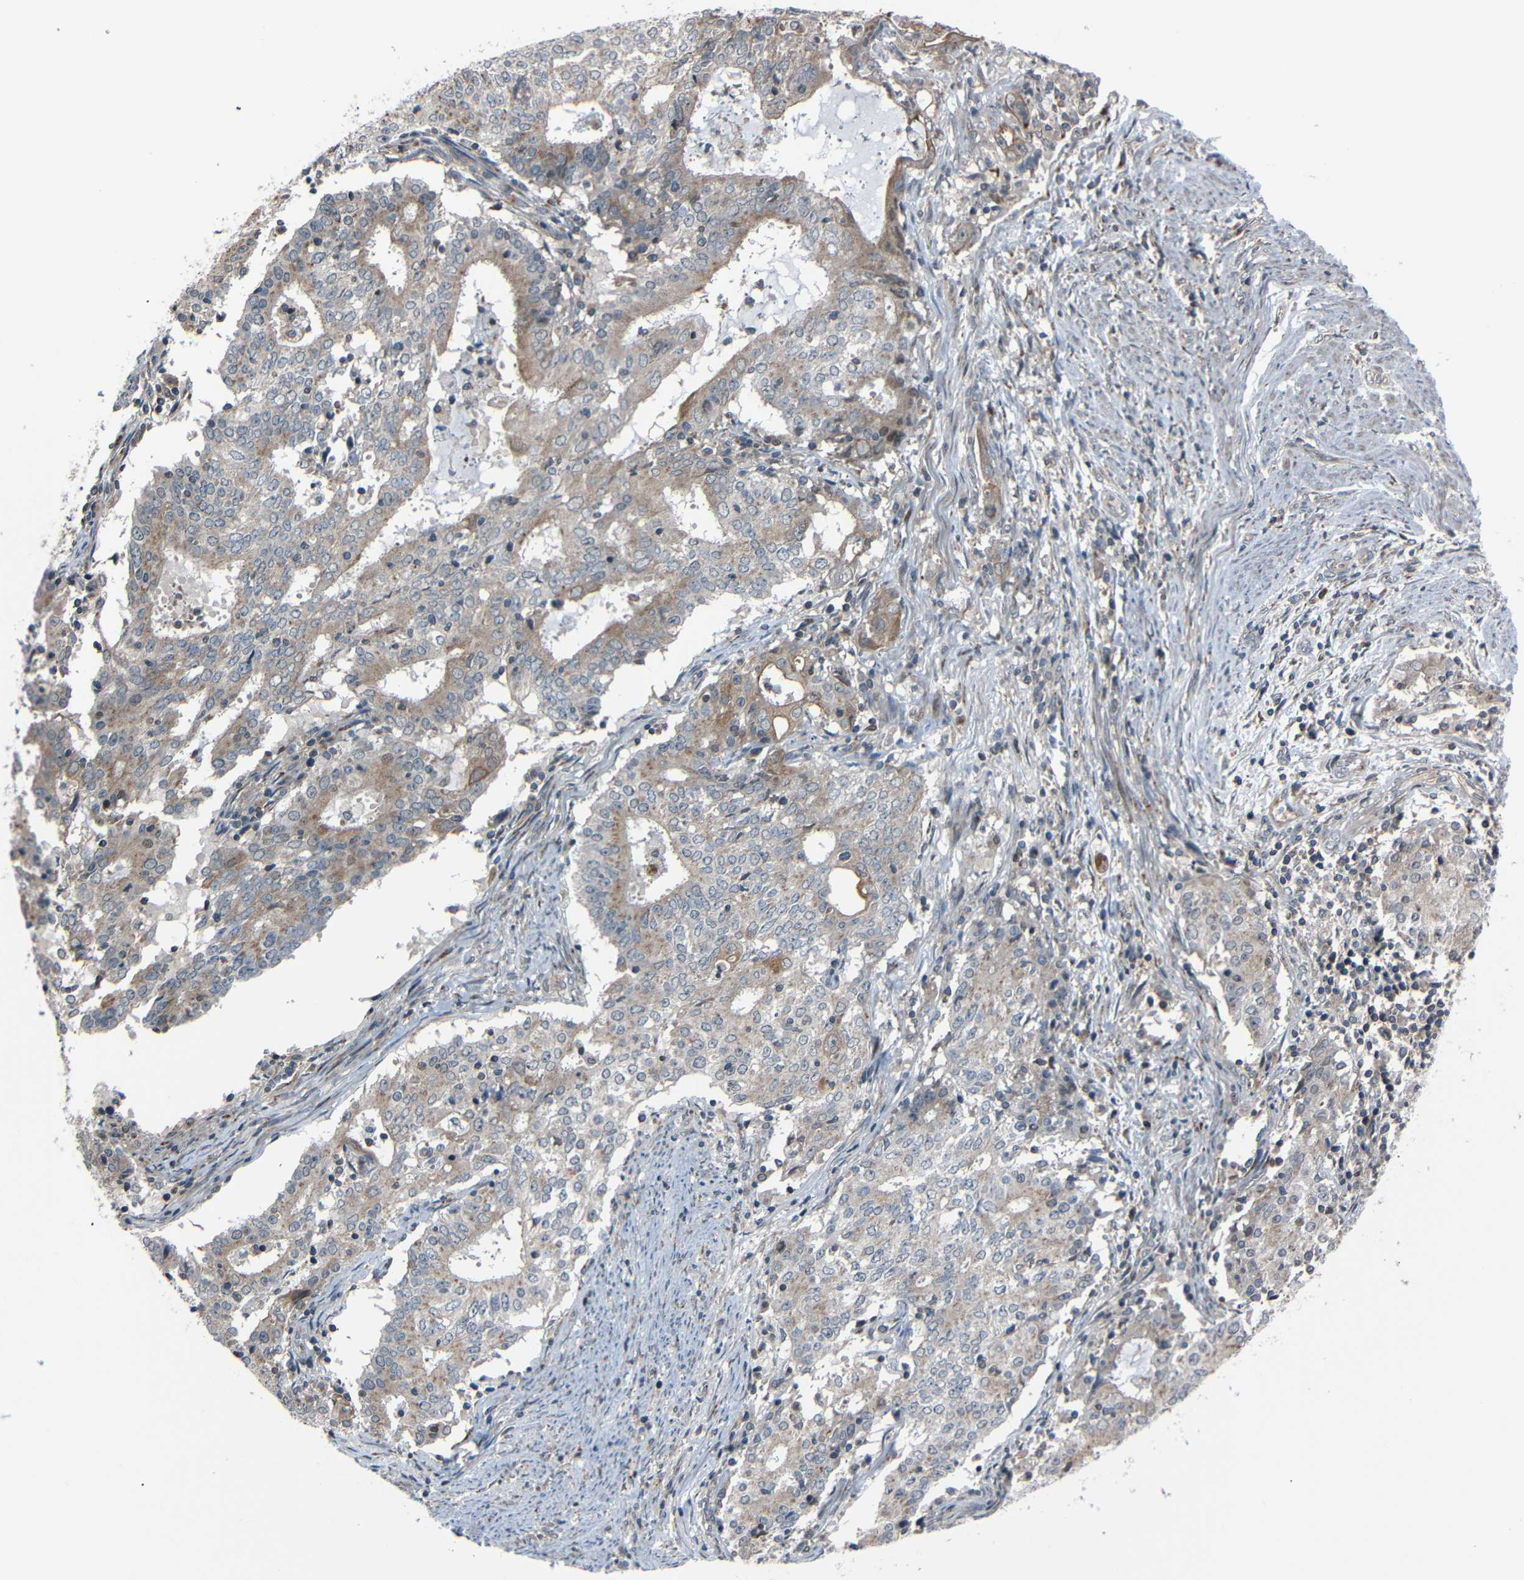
{"staining": {"intensity": "weak", "quantity": ">75%", "location": "cytoplasmic/membranous"}, "tissue": "cervical cancer", "cell_type": "Tumor cells", "image_type": "cancer", "snomed": [{"axis": "morphology", "description": "Adenocarcinoma, NOS"}, {"axis": "topography", "description": "Cervix"}], "caption": "Immunohistochemical staining of cervical cancer (adenocarcinoma) shows low levels of weak cytoplasmic/membranous protein positivity in about >75% of tumor cells.", "gene": "AKAP9", "patient": {"sex": "female", "age": 44}}